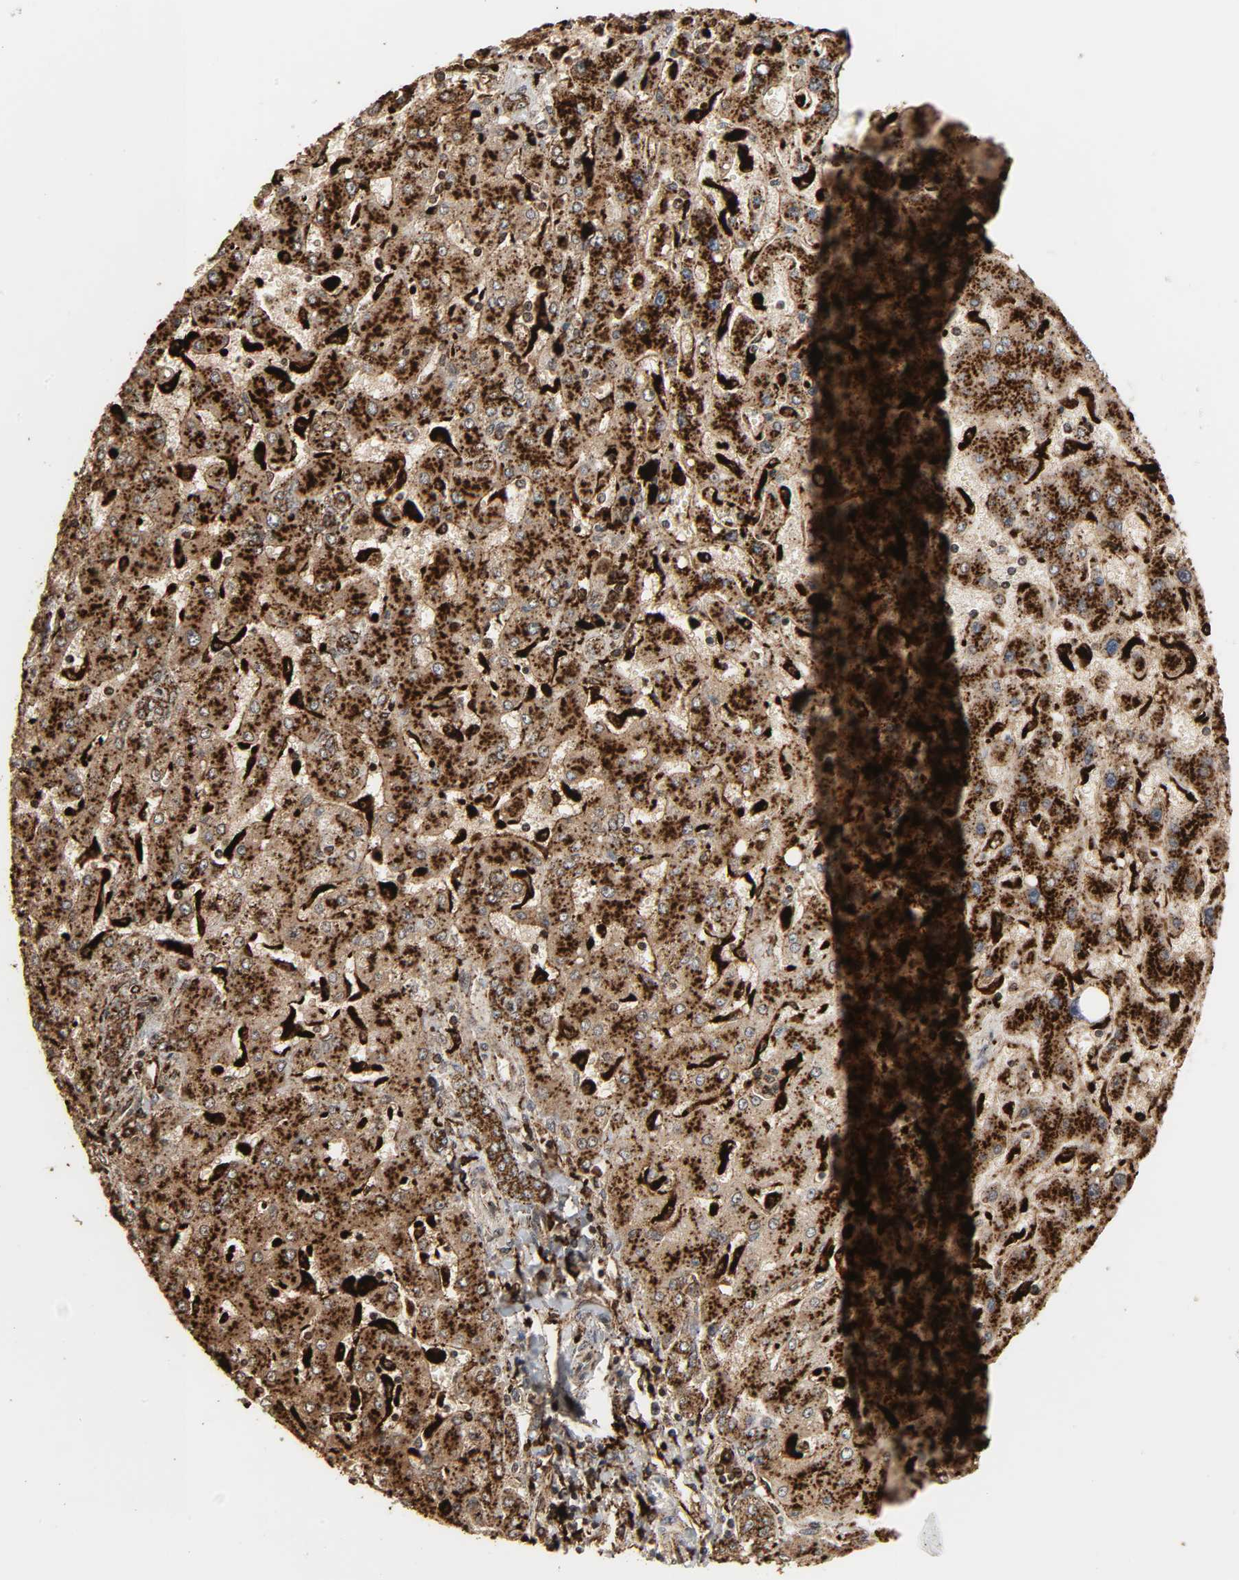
{"staining": {"intensity": "strong", "quantity": ">75%", "location": "cytoplasmic/membranous"}, "tissue": "liver cancer", "cell_type": "Tumor cells", "image_type": "cancer", "snomed": [{"axis": "morphology", "description": "Carcinoma, Hepatocellular, NOS"}, {"axis": "topography", "description": "Liver"}], "caption": "The image shows a brown stain indicating the presence of a protein in the cytoplasmic/membranous of tumor cells in liver cancer (hepatocellular carcinoma).", "gene": "PSAP", "patient": {"sex": "female", "age": 53}}